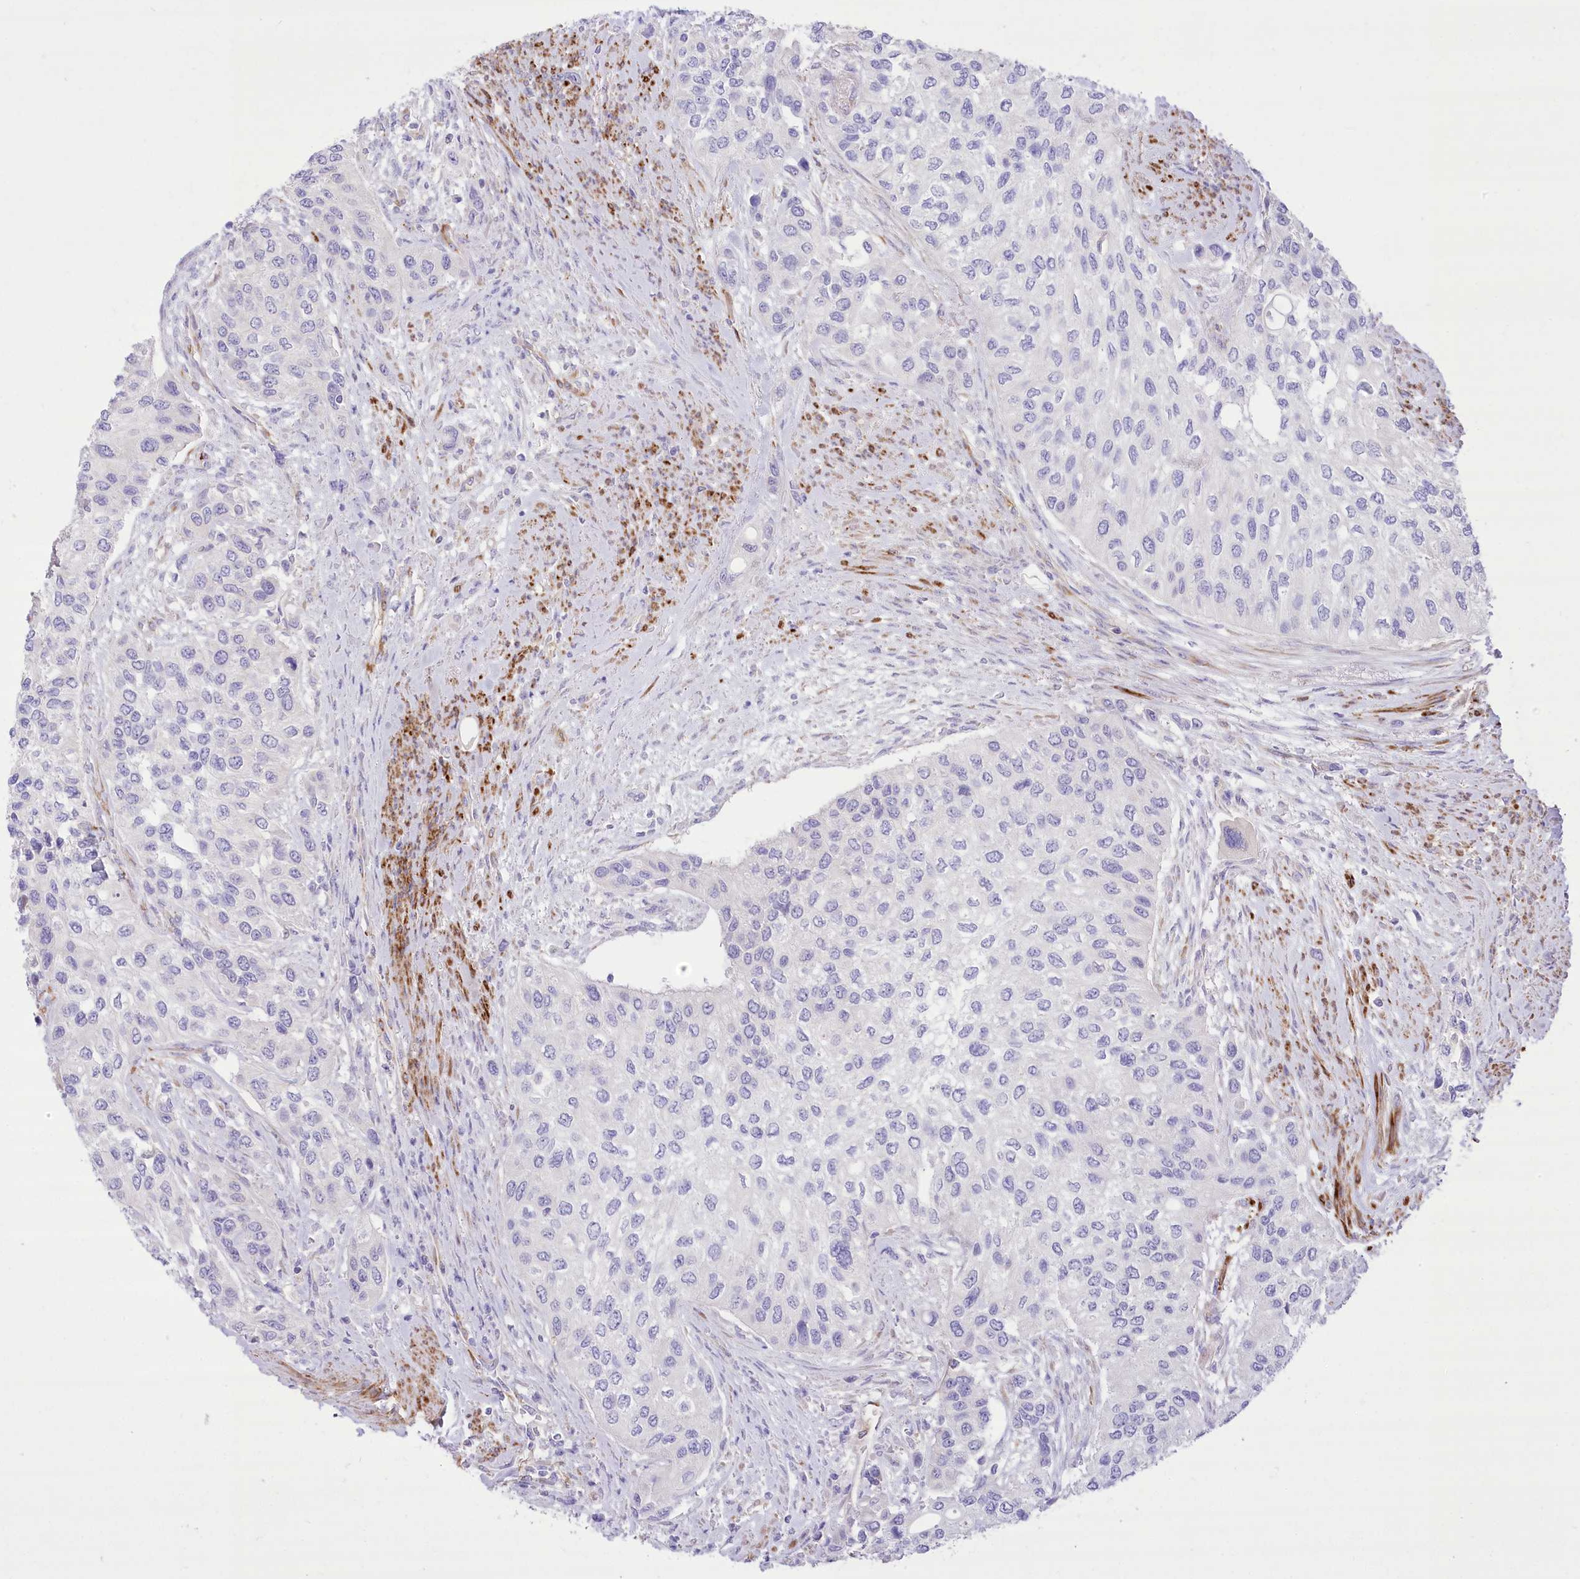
{"staining": {"intensity": "negative", "quantity": "none", "location": "none"}, "tissue": "urothelial cancer", "cell_type": "Tumor cells", "image_type": "cancer", "snomed": [{"axis": "morphology", "description": "Normal tissue, NOS"}, {"axis": "morphology", "description": "Urothelial carcinoma, High grade"}, {"axis": "topography", "description": "Vascular tissue"}, {"axis": "topography", "description": "Urinary bladder"}], "caption": "High magnification brightfield microscopy of urothelial carcinoma (high-grade) stained with DAB (brown) and counterstained with hematoxylin (blue): tumor cells show no significant expression.", "gene": "ANGPTL3", "patient": {"sex": "female", "age": 56}}